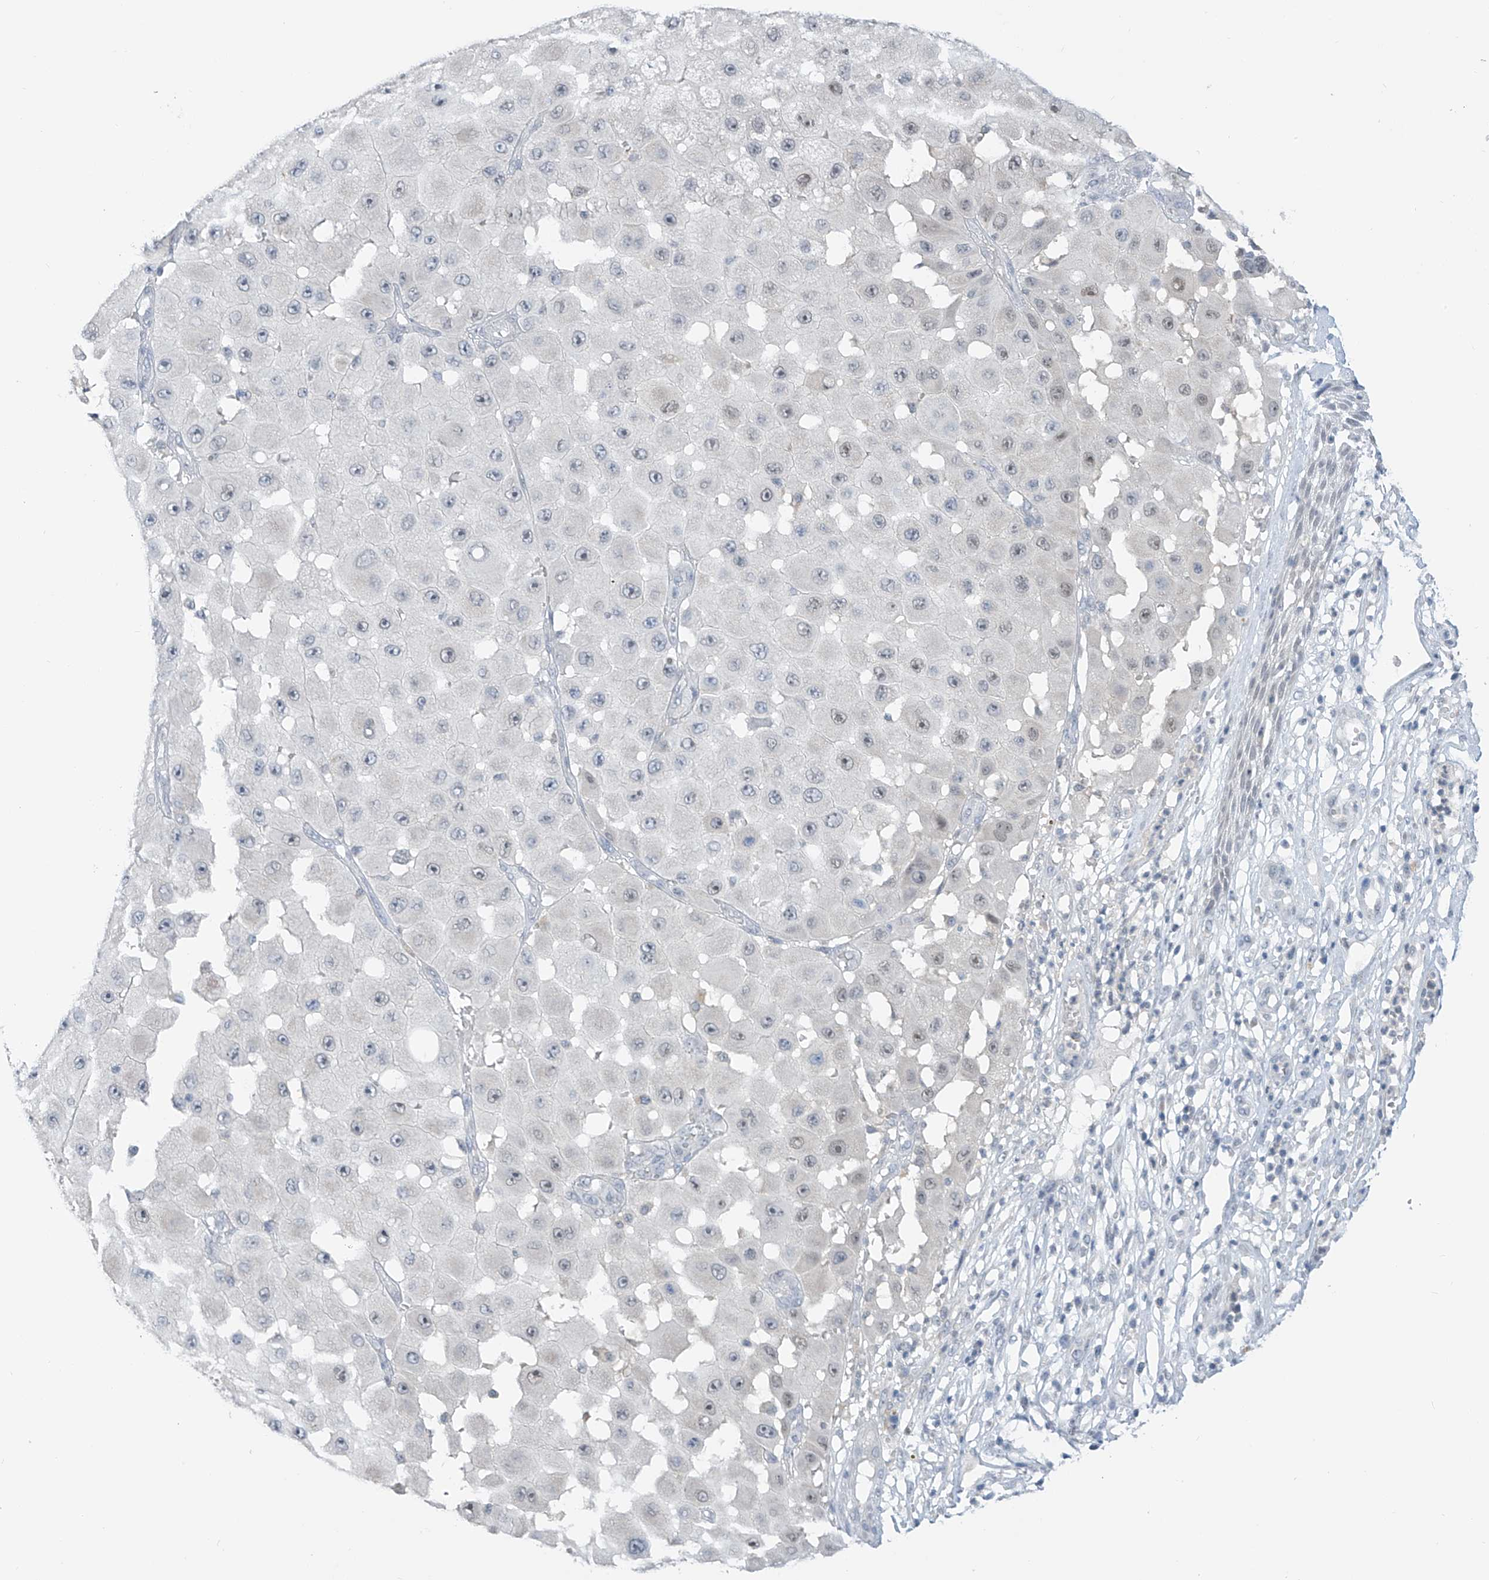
{"staining": {"intensity": "negative", "quantity": "none", "location": "none"}, "tissue": "melanoma", "cell_type": "Tumor cells", "image_type": "cancer", "snomed": [{"axis": "morphology", "description": "Malignant melanoma, NOS"}, {"axis": "topography", "description": "Skin"}], "caption": "The image shows no staining of tumor cells in melanoma.", "gene": "APLF", "patient": {"sex": "female", "age": 81}}